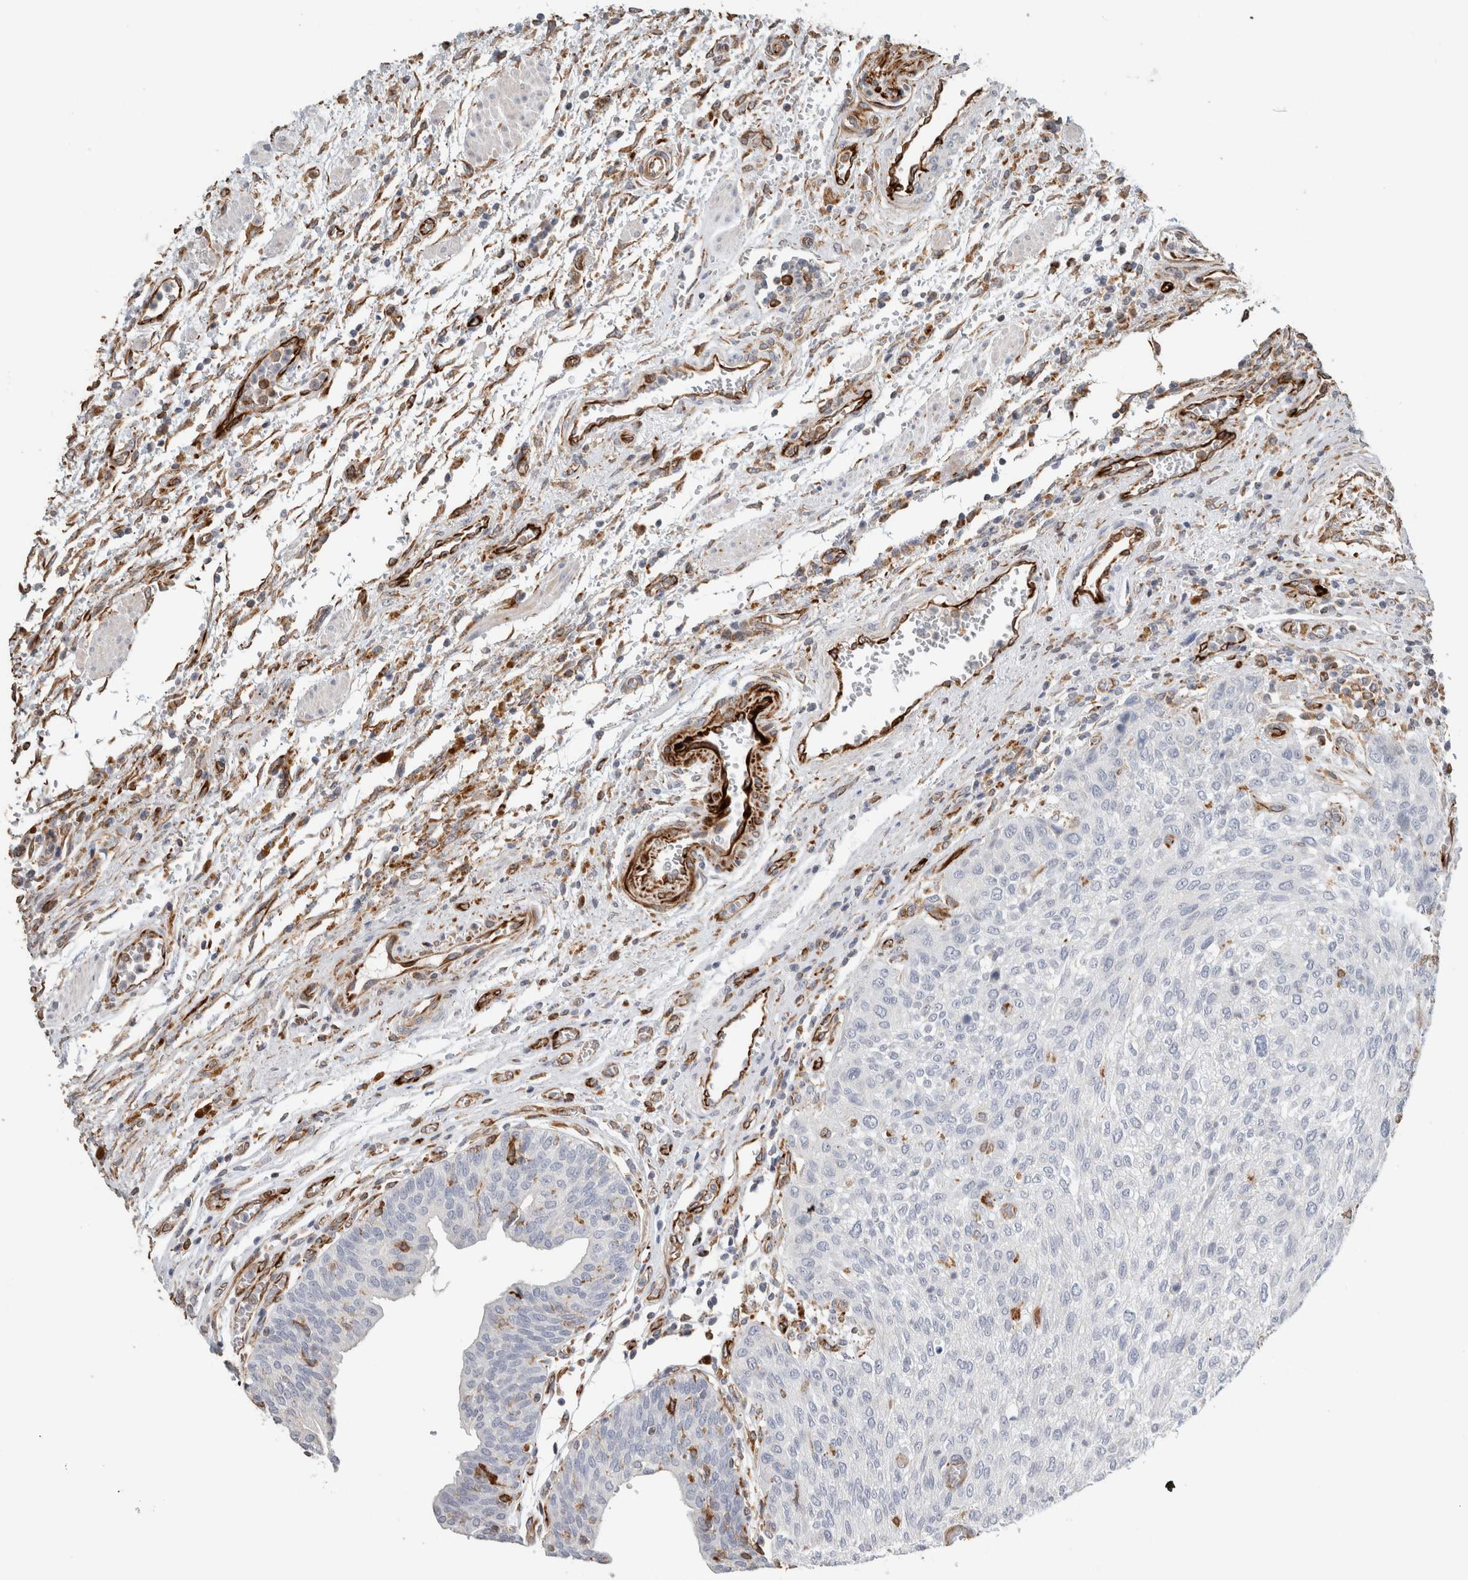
{"staining": {"intensity": "negative", "quantity": "none", "location": "none"}, "tissue": "urothelial cancer", "cell_type": "Tumor cells", "image_type": "cancer", "snomed": [{"axis": "morphology", "description": "Urothelial carcinoma, Low grade"}, {"axis": "morphology", "description": "Urothelial carcinoma, High grade"}, {"axis": "topography", "description": "Urinary bladder"}], "caption": "Tumor cells show no significant staining in urothelial cancer.", "gene": "LY86", "patient": {"sex": "male", "age": 35}}